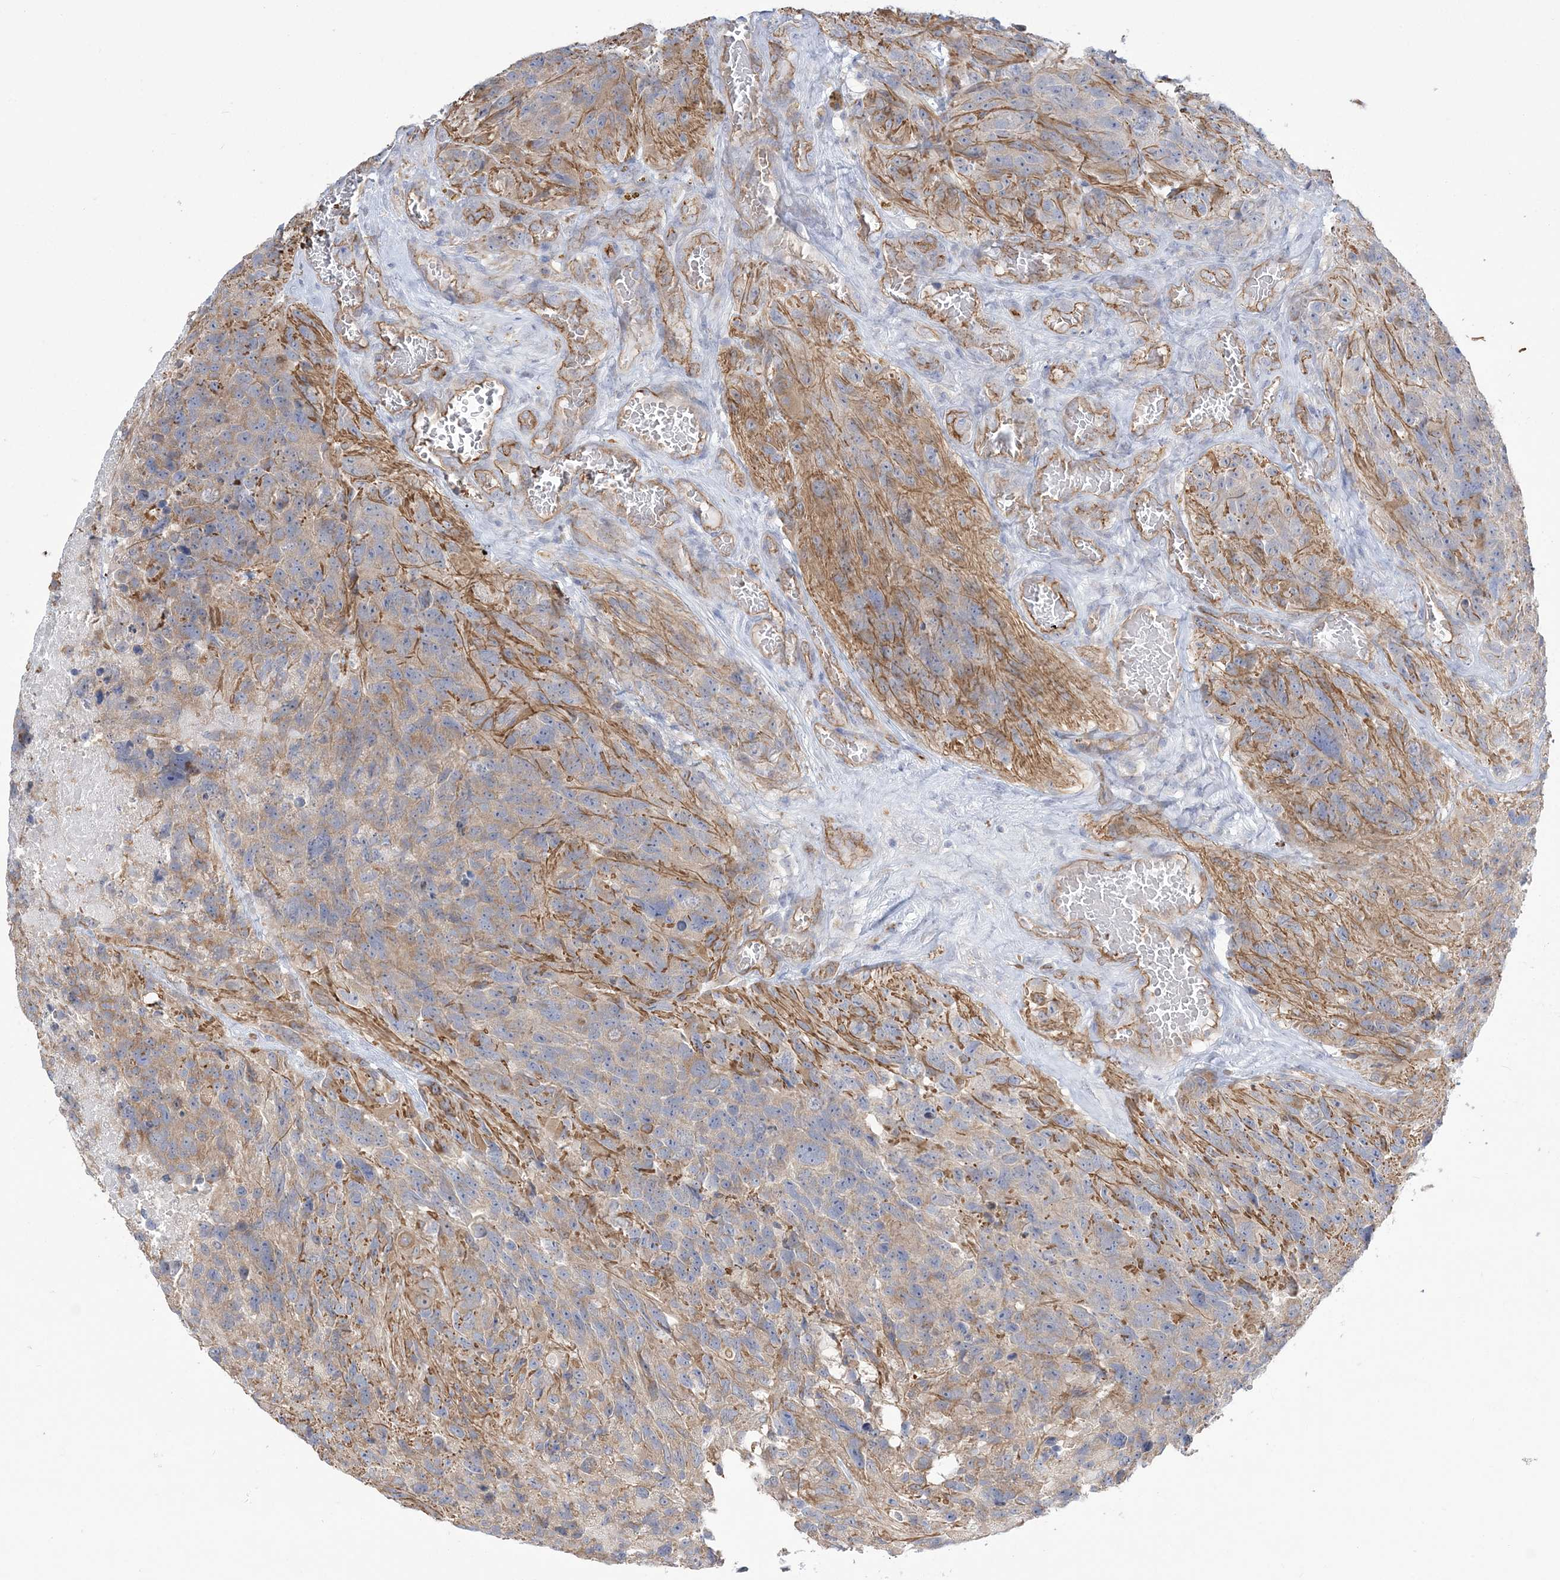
{"staining": {"intensity": "weak", "quantity": "25%-75%", "location": "cytoplasmic/membranous"}, "tissue": "glioma", "cell_type": "Tumor cells", "image_type": "cancer", "snomed": [{"axis": "morphology", "description": "Glioma, malignant, High grade"}, {"axis": "topography", "description": "Brain"}], "caption": "This image demonstrates immunohistochemistry (IHC) staining of malignant glioma (high-grade), with low weak cytoplasmic/membranous expression in approximately 25%-75% of tumor cells.", "gene": "FARSB", "patient": {"sex": "male", "age": 69}}